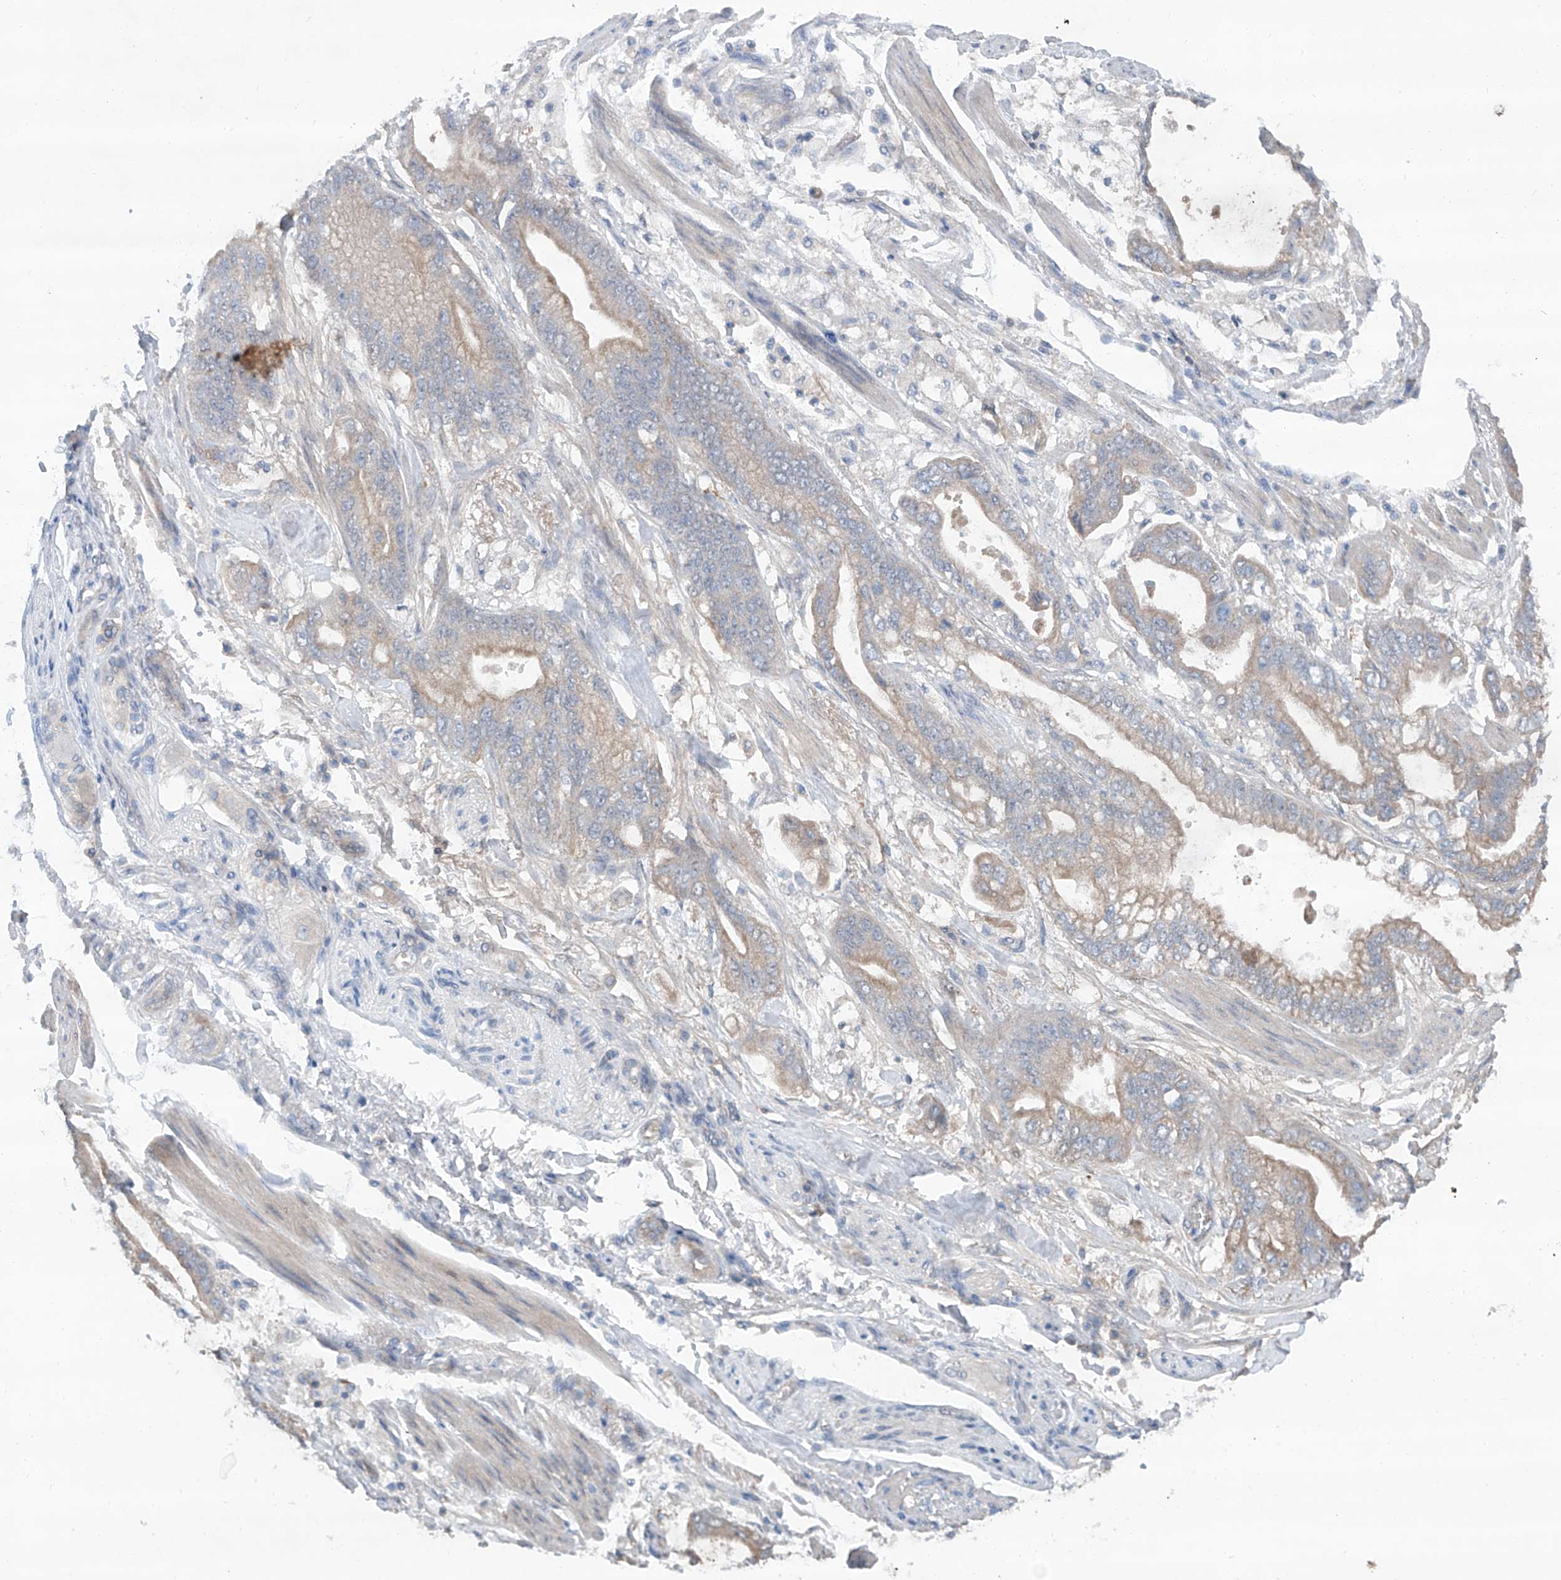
{"staining": {"intensity": "weak", "quantity": "25%-75%", "location": "cytoplasmic/membranous"}, "tissue": "stomach cancer", "cell_type": "Tumor cells", "image_type": "cancer", "snomed": [{"axis": "morphology", "description": "Normal tissue, NOS"}, {"axis": "morphology", "description": "Adenocarcinoma, NOS"}, {"axis": "topography", "description": "Stomach"}], "caption": "The photomicrograph exhibits a brown stain indicating the presence of a protein in the cytoplasmic/membranous of tumor cells in stomach cancer. The protein of interest is stained brown, and the nuclei are stained in blue (DAB (3,3'-diaminobenzidine) IHC with brightfield microscopy, high magnification).", "gene": "SIX4", "patient": {"sex": "male", "age": 62}}